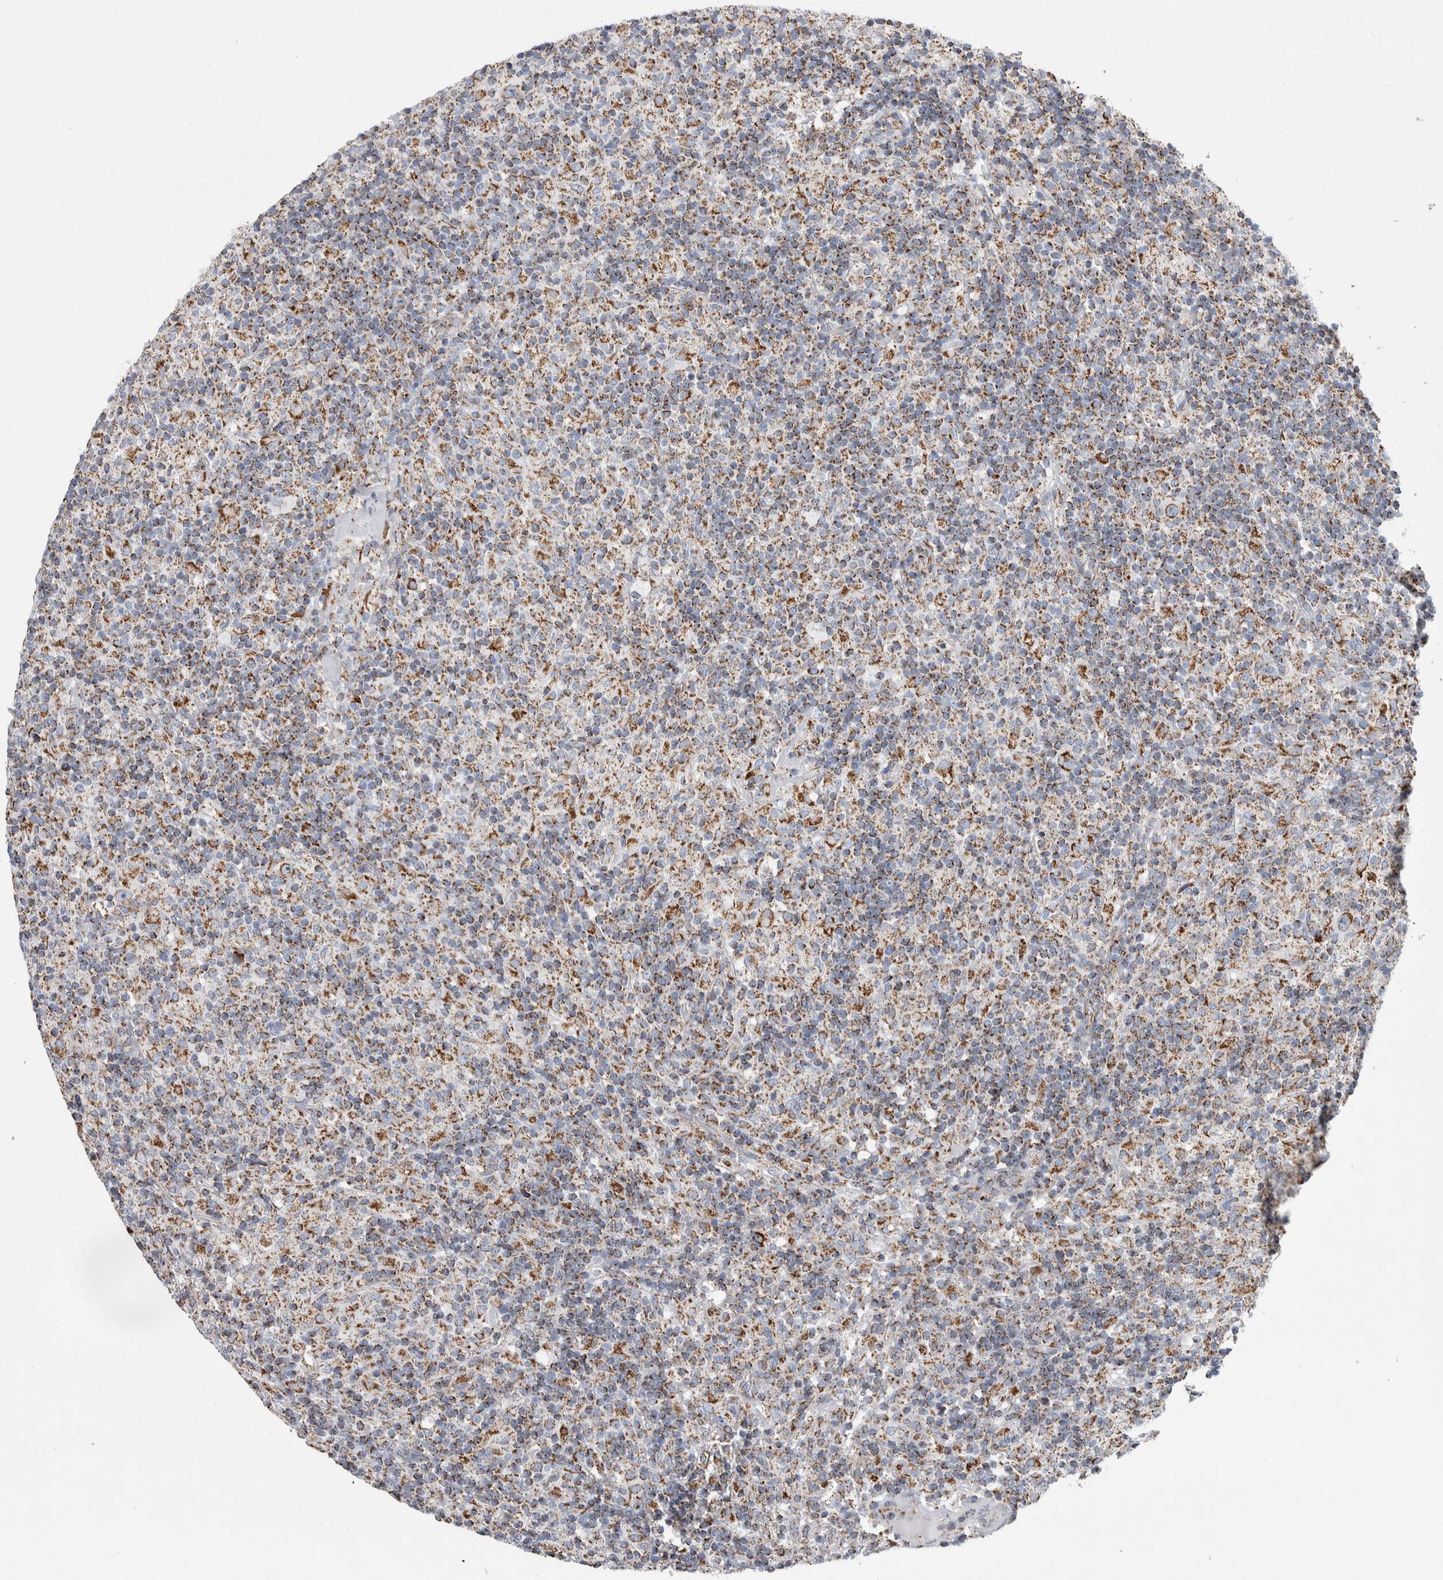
{"staining": {"intensity": "moderate", "quantity": ">75%", "location": "cytoplasmic/membranous"}, "tissue": "lymphoma", "cell_type": "Tumor cells", "image_type": "cancer", "snomed": [{"axis": "morphology", "description": "Hodgkin's disease, NOS"}, {"axis": "topography", "description": "Lymph node"}], "caption": "Protein expression analysis of human lymphoma reveals moderate cytoplasmic/membranous staining in approximately >75% of tumor cells. Immunohistochemistry stains the protein in brown and the nuclei are stained blue.", "gene": "ETFA", "patient": {"sex": "male", "age": 70}}